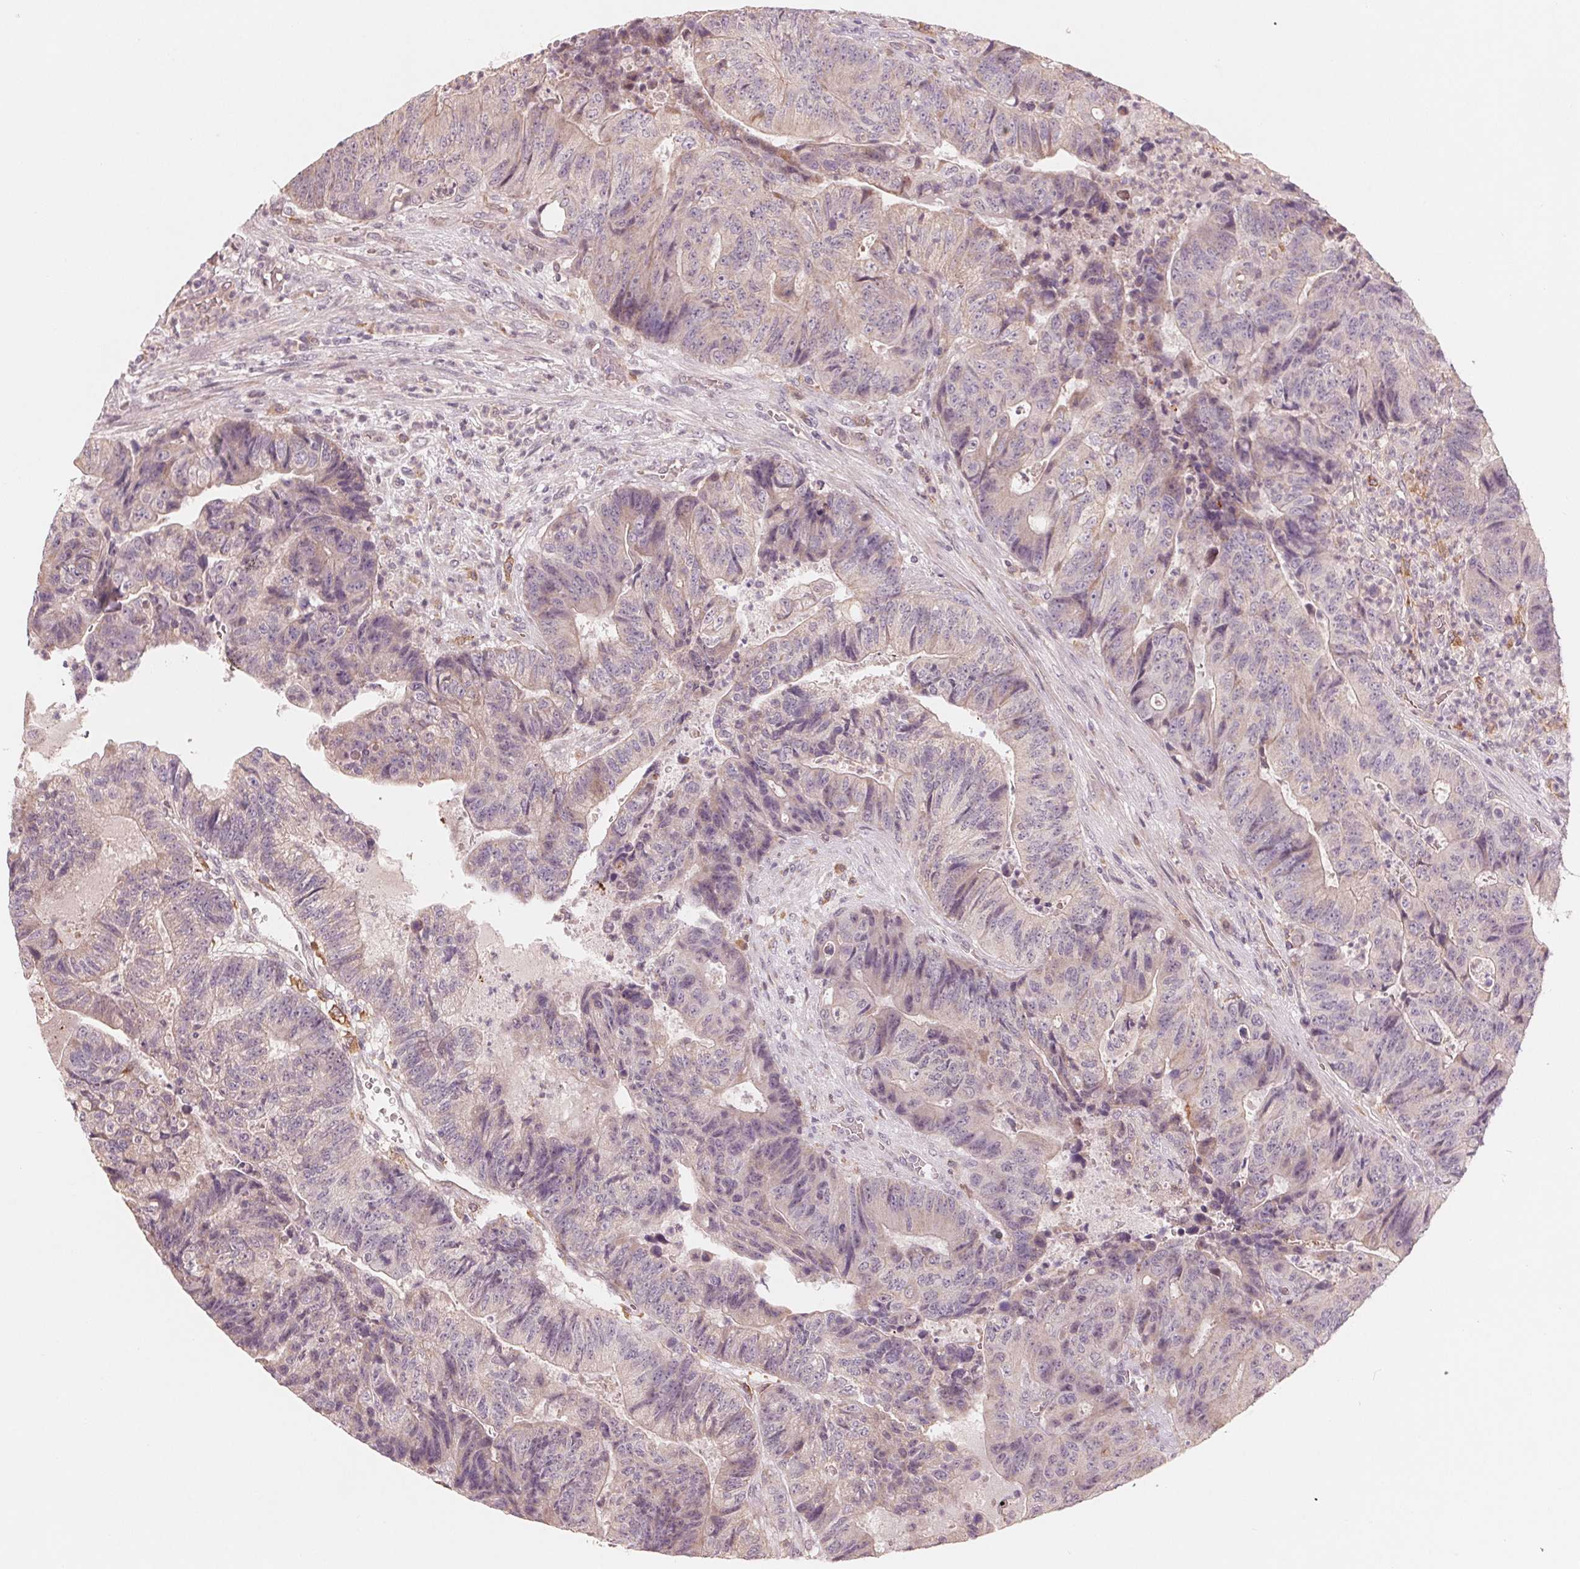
{"staining": {"intensity": "weak", "quantity": "<25%", "location": "cytoplasmic/membranous"}, "tissue": "colorectal cancer", "cell_type": "Tumor cells", "image_type": "cancer", "snomed": [{"axis": "morphology", "description": "Normal tissue, NOS"}, {"axis": "morphology", "description": "Adenocarcinoma, NOS"}, {"axis": "topography", "description": "Colon"}], "caption": "Immunohistochemistry (IHC) of human adenocarcinoma (colorectal) demonstrates no expression in tumor cells.", "gene": "IL9R", "patient": {"sex": "female", "age": 48}}